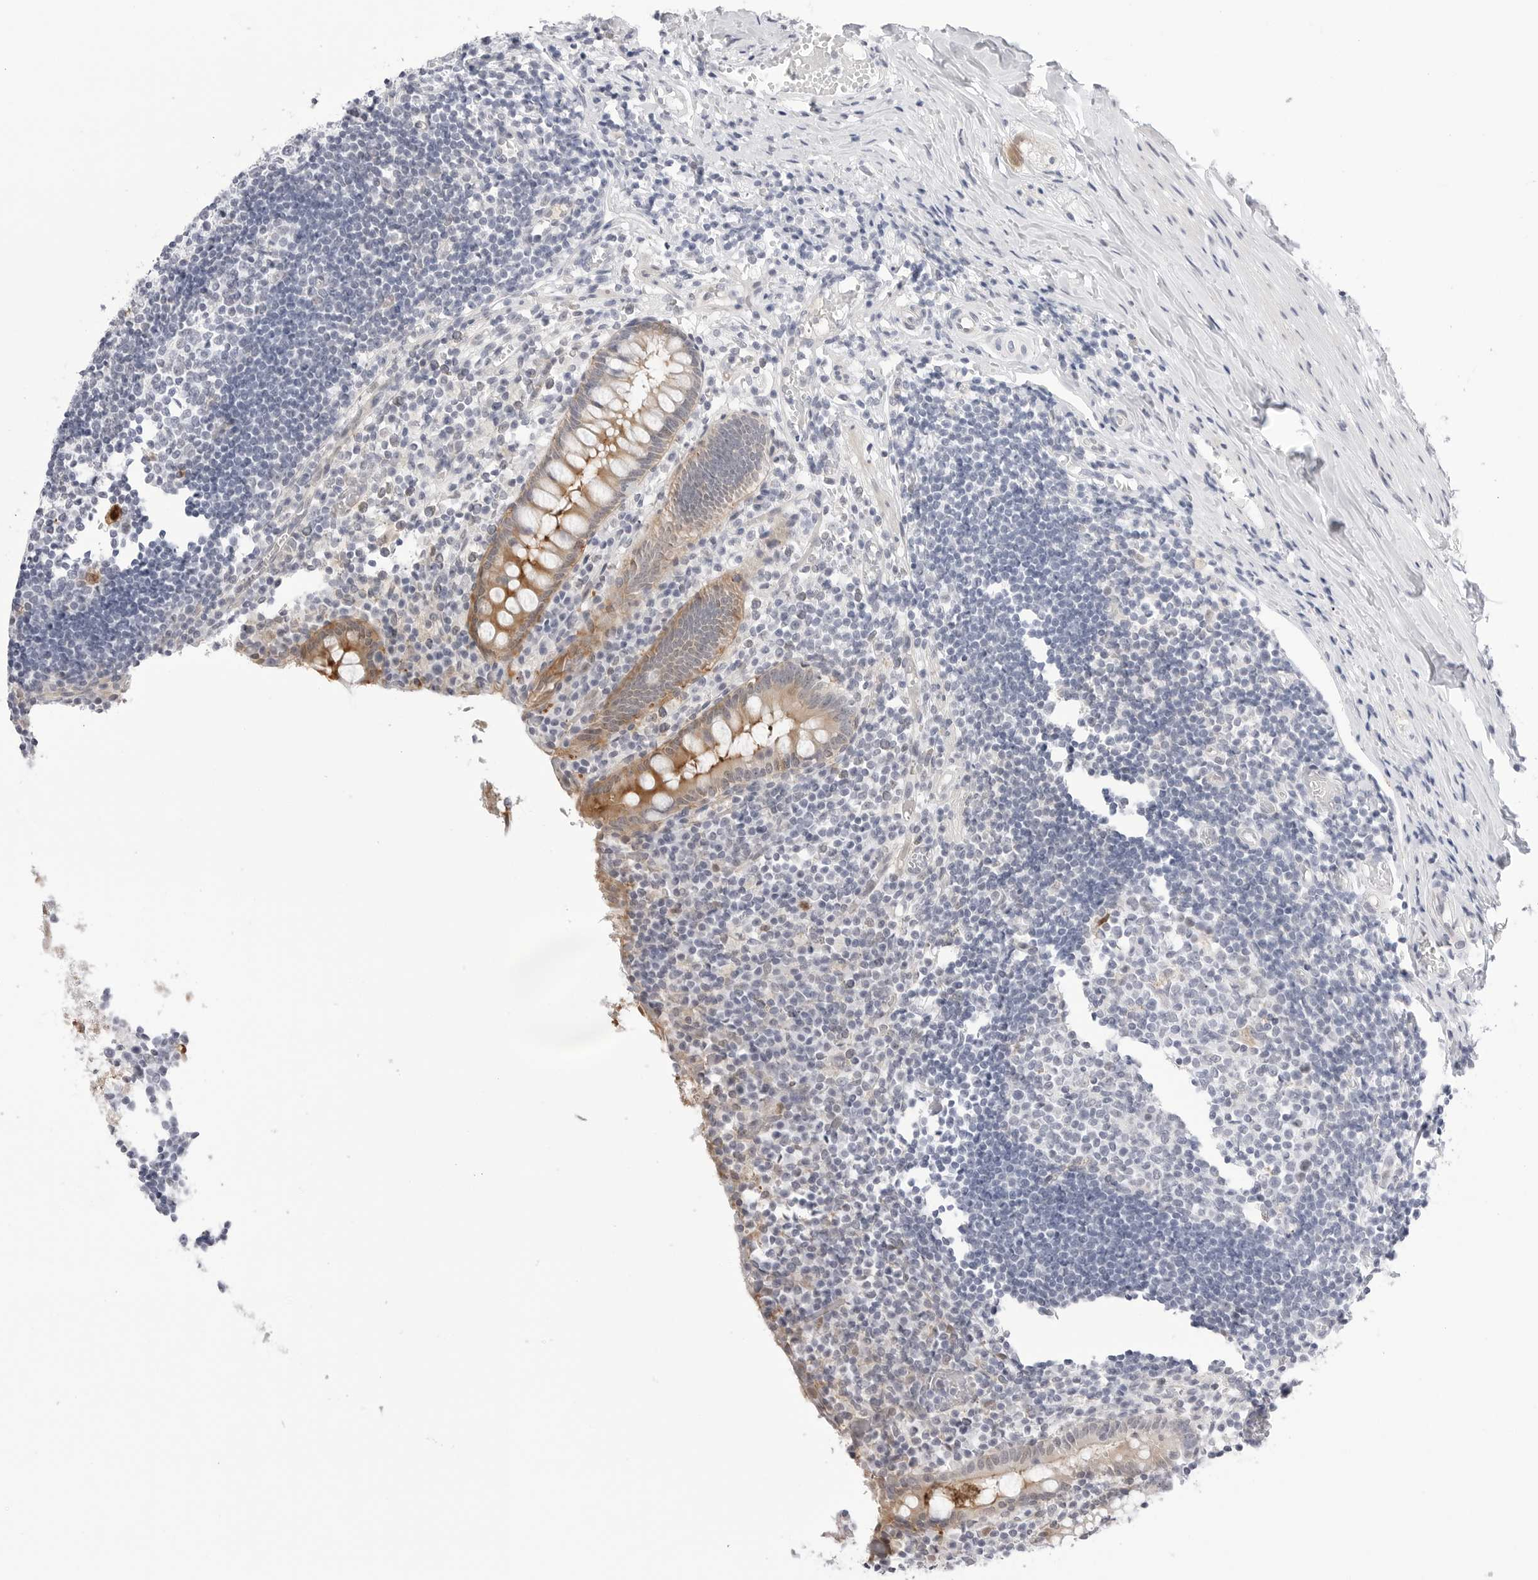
{"staining": {"intensity": "moderate", "quantity": ">75%", "location": "cytoplasmic/membranous"}, "tissue": "appendix", "cell_type": "Glandular cells", "image_type": "normal", "snomed": [{"axis": "morphology", "description": "Normal tissue, NOS"}, {"axis": "topography", "description": "Appendix"}], "caption": "The photomicrograph shows immunohistochemical staining of unremarkable appendix. There is moderate cytoplasmic/membranous expression is seen in about >75% of glandular cells.", "gene": "C1orf162", "patient": {"sex": "female", "age": 17}}